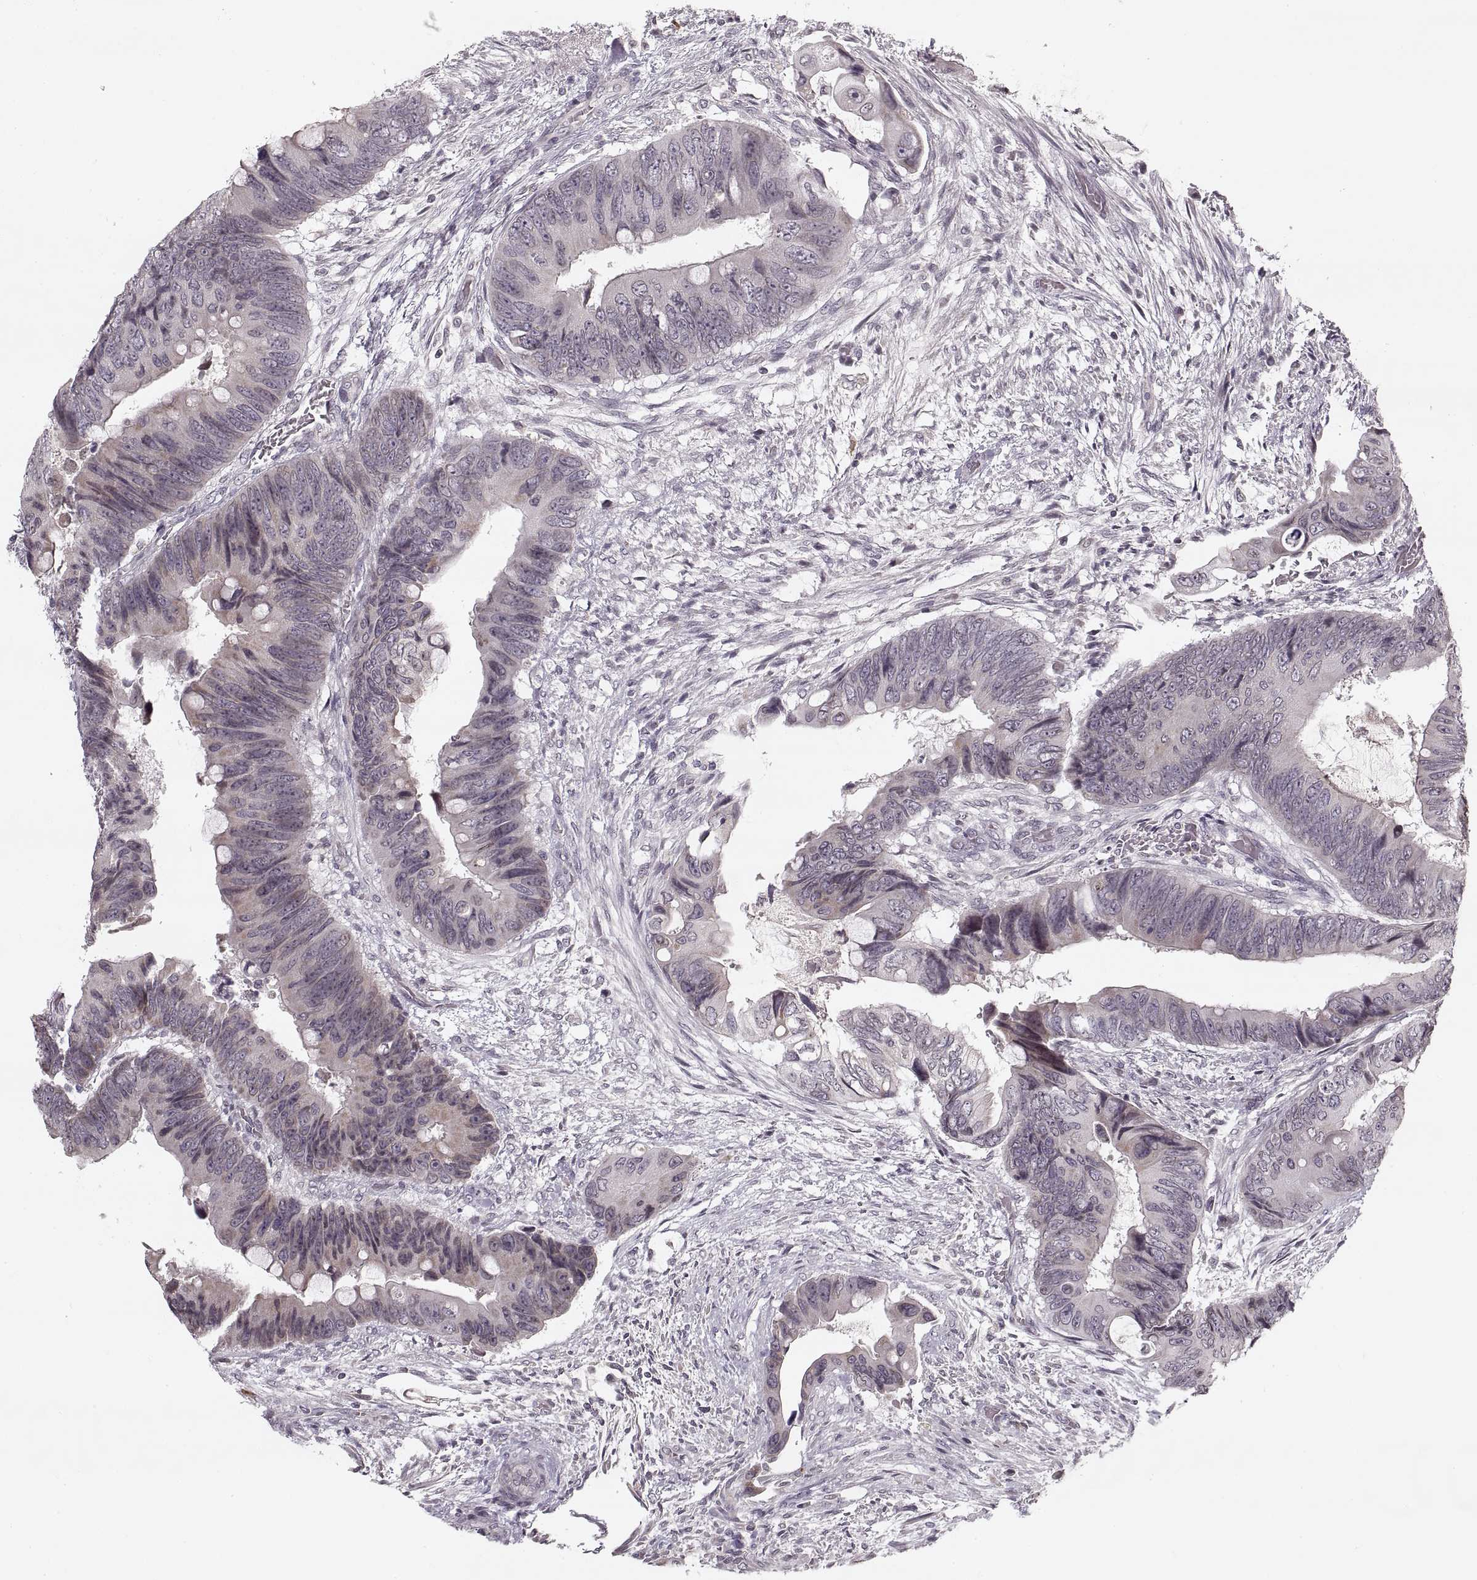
{"staining": {"intensity": "negative", "quantity": "none", "location": "none"}, "tissue": "colorectal cancer", "cell_type": "Tumor cells", "image_type": "cancer", "snomed": [{"axis": "morphology", "description": "Adenocarcinoma, NOS"}, {"axis": "topography", "description": "Rectum"}], "caption": "A histopathology image of colorectal cancer (adenocarcinoma) stained for a protein demonstrates no brown staining in tumor cells.", "gene": "ASIC3", "patient": {"sex": "male", "age": 63}}